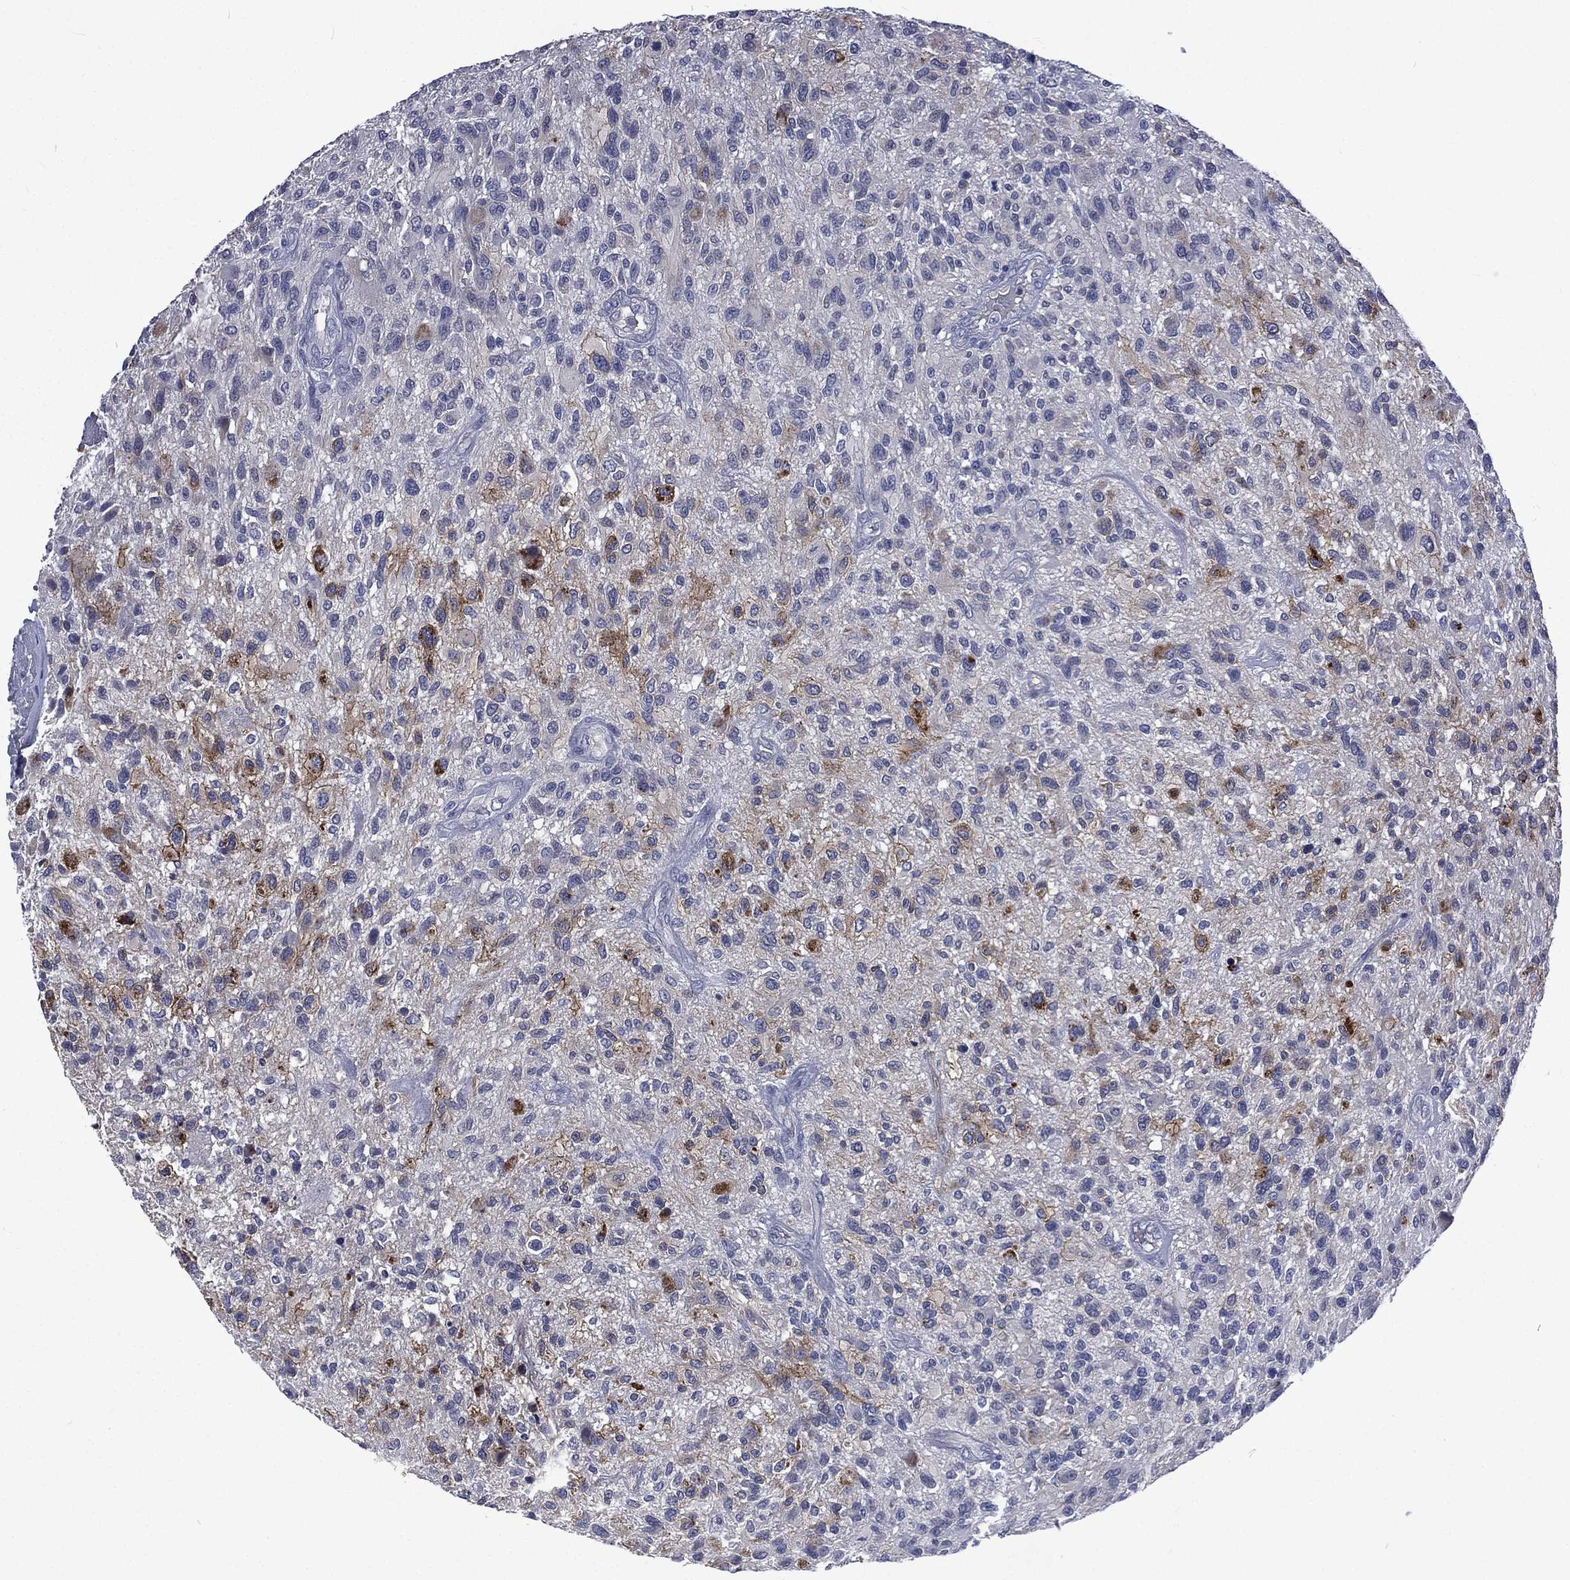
{"staining": {"intensity": "moderate", "quantity": "<25%", "location": "cytoplasmic/membranous"}, "tissue": "glioma", "cell_type": "Tumor cells", "image_type": "cancer", "snomed": [{"axis": "morphology", "description": "Glioma, malignant, High grade"}, {"axis": "topography", "description": "Brain"}], "caption": "Immunohistochemical staining of malignant glioma (high-grade) shows moderate cytoplasmic/membranous protein staining in about <25% of tumor cells.", "gene": "CA12", "patient": {"sex": "male", "age": 47}}